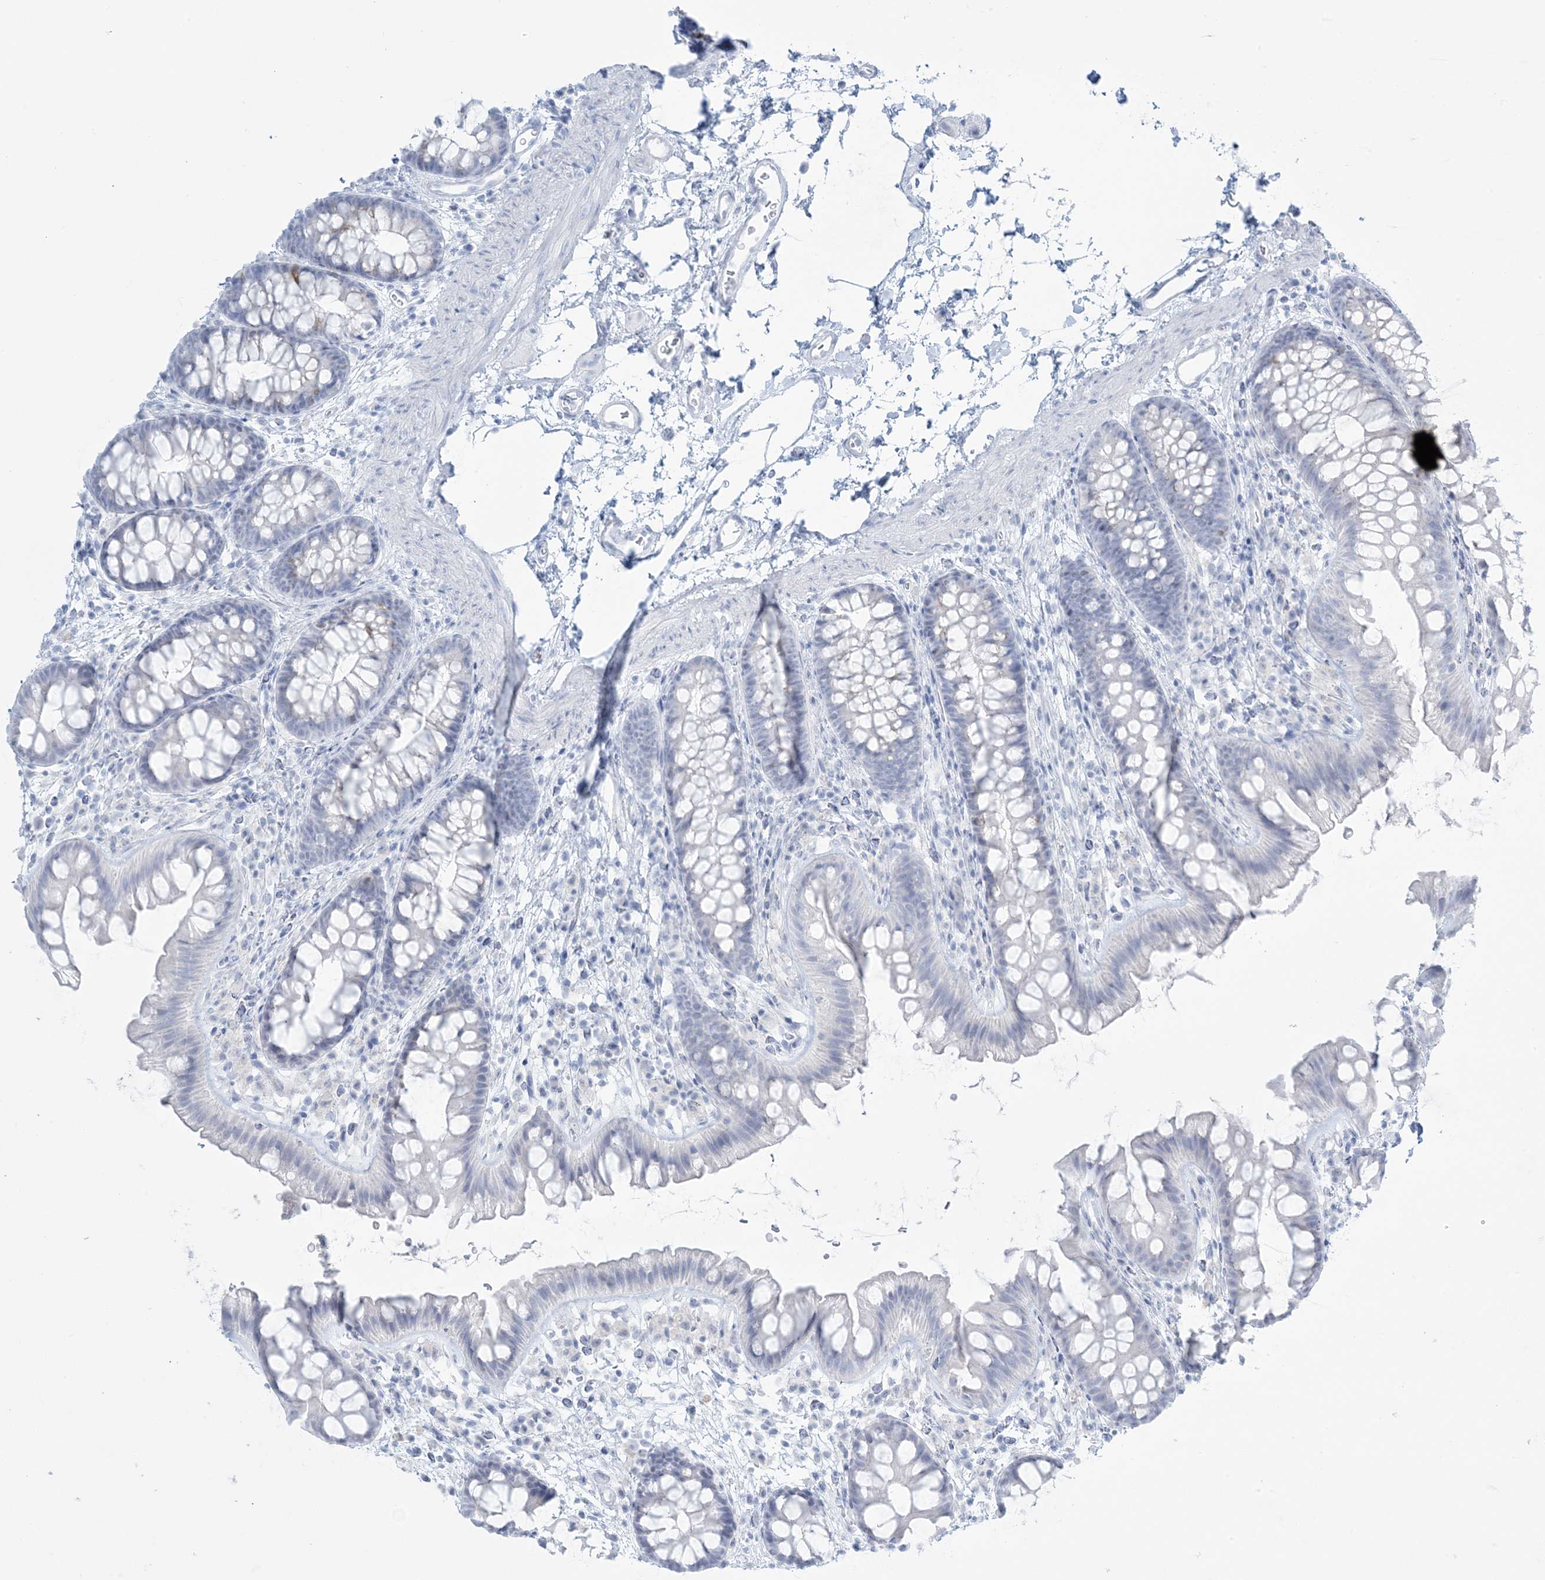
{"staining": {"intensity": "negative", "quantity": "none", "location": "none"}, "tissue": "colon", "cell_type": "Endothelial cells", "image_type": "normal", "snomed": [{"axis": "morphology", "description": "Normal tissue, NOS"}, {"axis": "topography", "description": "Colon"}], "caption": "Immunohistochemical staining of normal human colon displays no significant expression in endothelial cells.", "gene": "AGXT", "patient": {"sex": "female", "age": 62}}